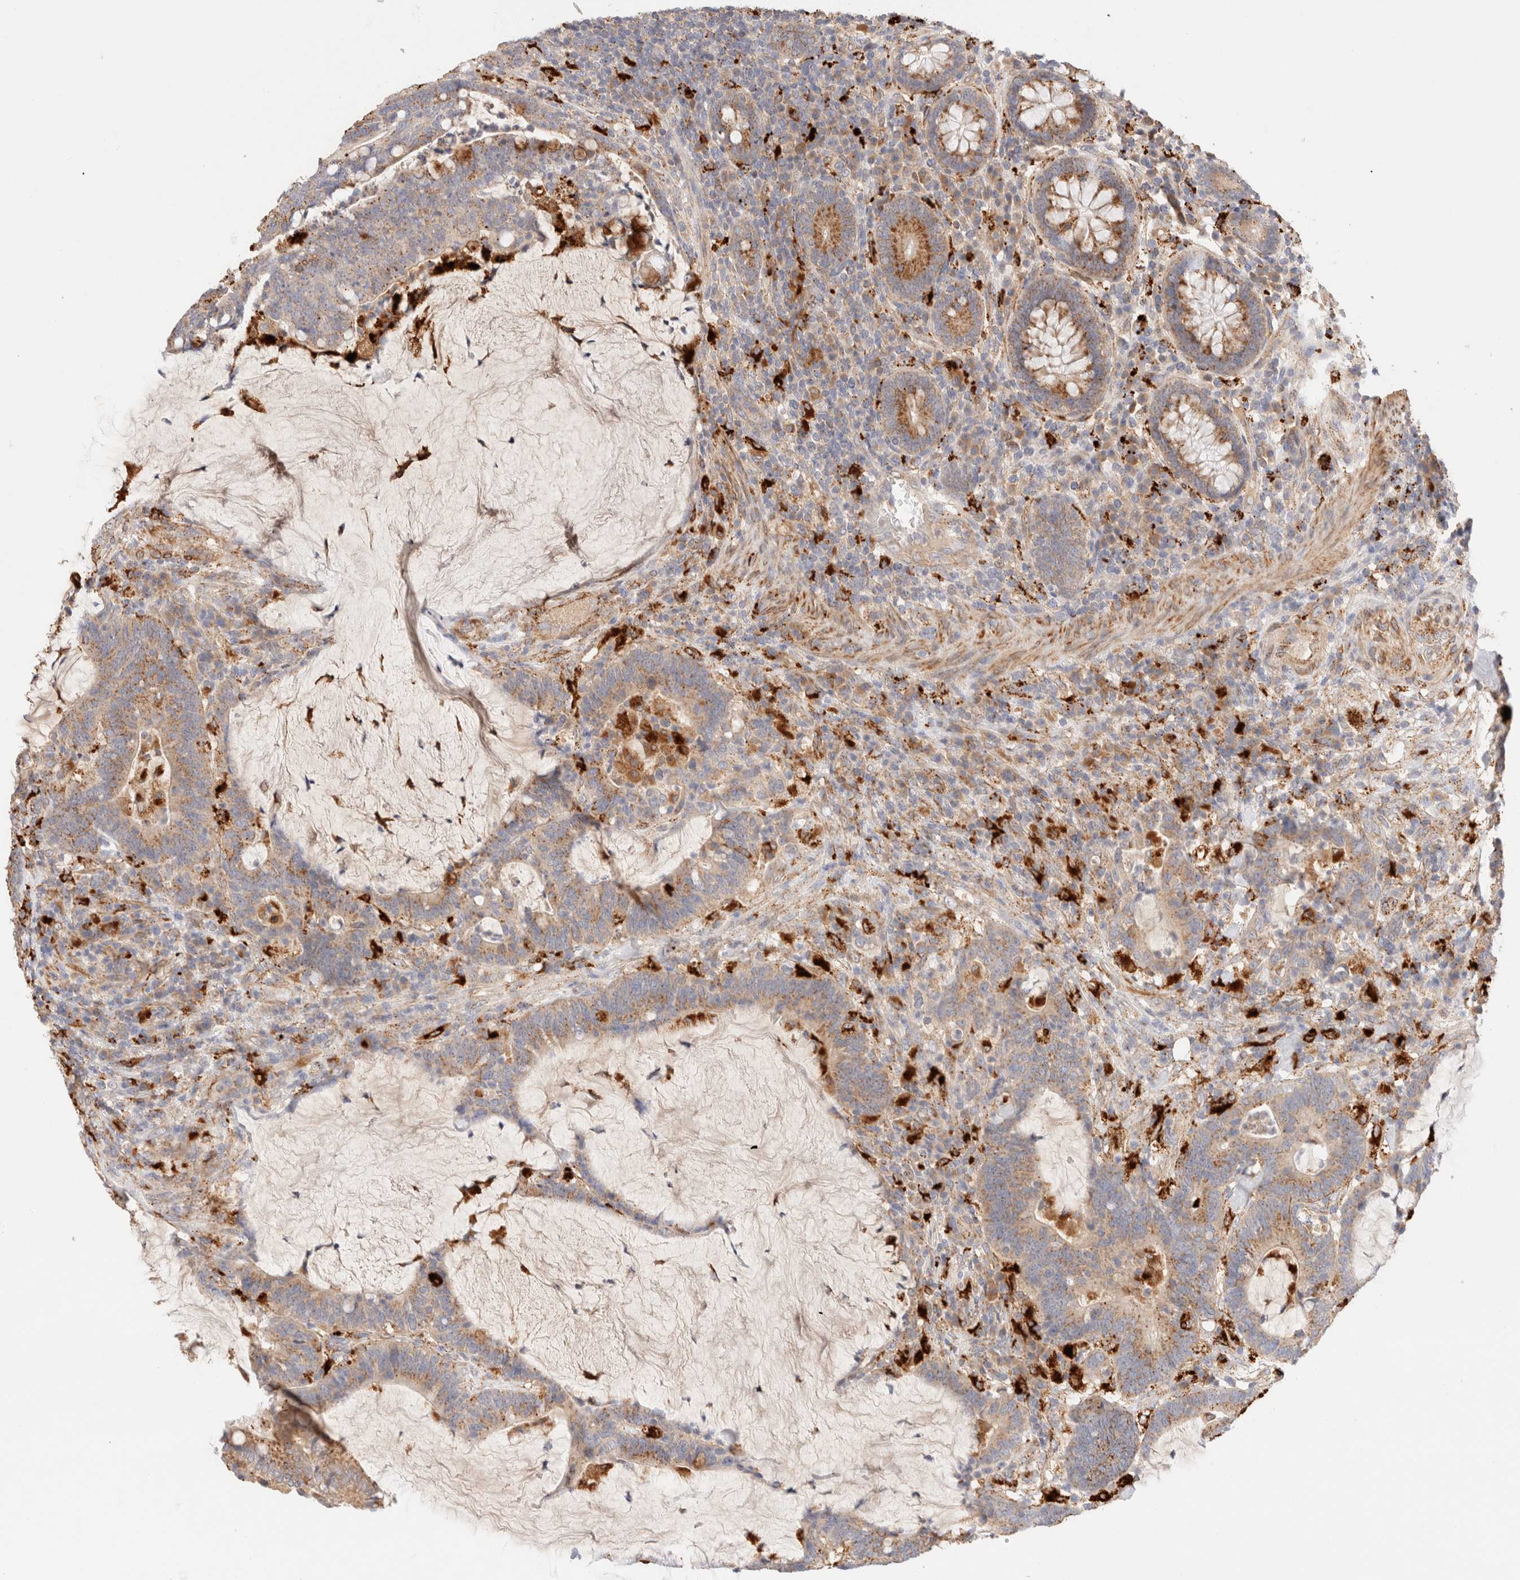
{"staining": {"intensity": "moderate", "quantity": ">75%", "location": "cytoplasmic/membranous"}, "tissue": "colorectal cancer", "cell_type": "Tumor cells", "image_type": "cancer", "snomed": [{"axis": "morphology", "description": "Adenocarcinoma, NOS"}, {"axis": "topography", "description": "Colon"}], "caption": "Human adenocarcinoma (colorectal) stained for a protein (brown) shows moderate cytoplasmic/membranous positive expression in about >75% of tumor cells.", "gene": "RABEPK", "patient": {"sex": "female", "age": 66}}